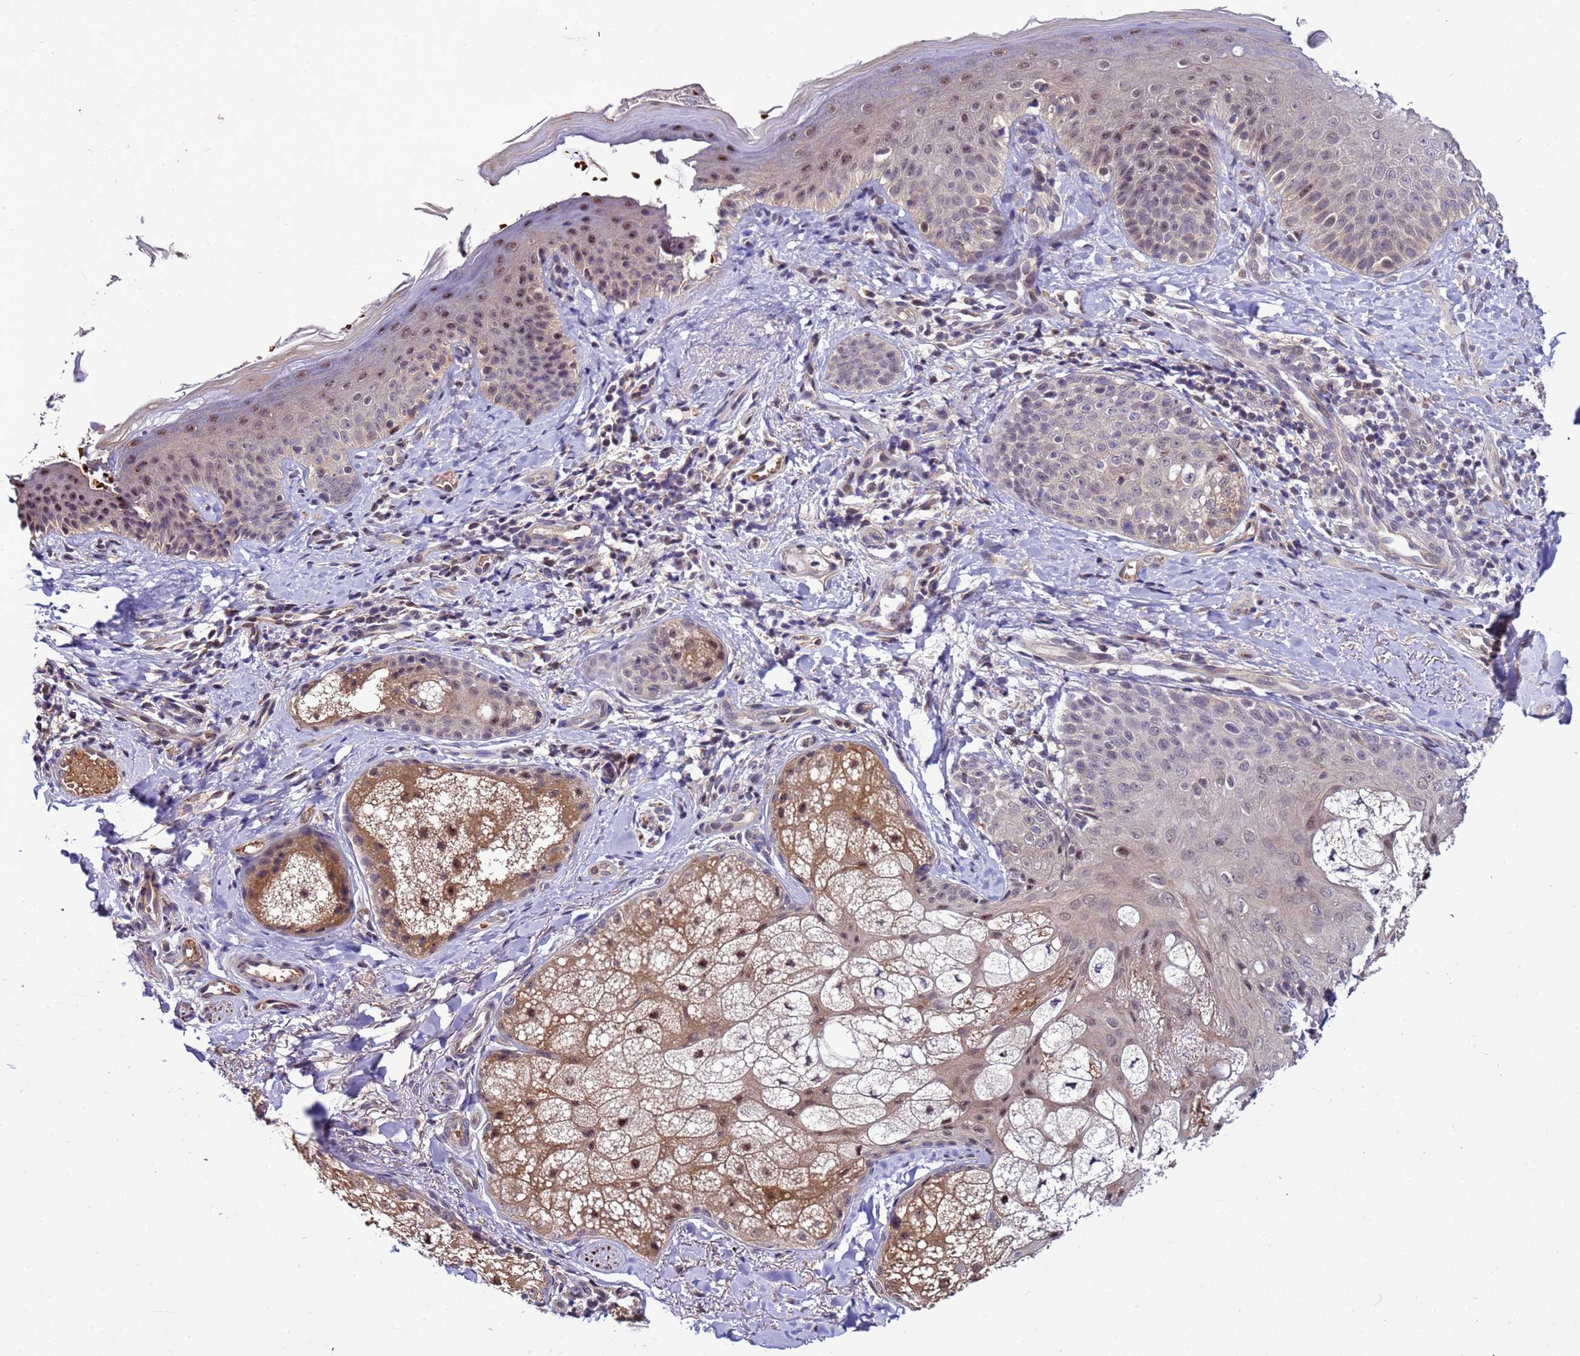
{"staining": {"intensity": "moderate", "quantity": "25%-75%", "location": "cytoplasmic/membranous,nuclear"}, "tissue": "skin", "cell_type": "Fibroblasts", "image_type": "normal", "snomed": [{"axis": "morphology", "description": "Normal tissue, NOS"}, {"axis": "topography", "description": "Skin"}], "caption": "IHC (DAB) staining of normal human skin exhibits moderate cytoplasmic/membranous,nuclear protein staining in about 25%-75% of fibroblasts.", "gene": "GEN1", "patient": {"sex": "male", "age": 57}}